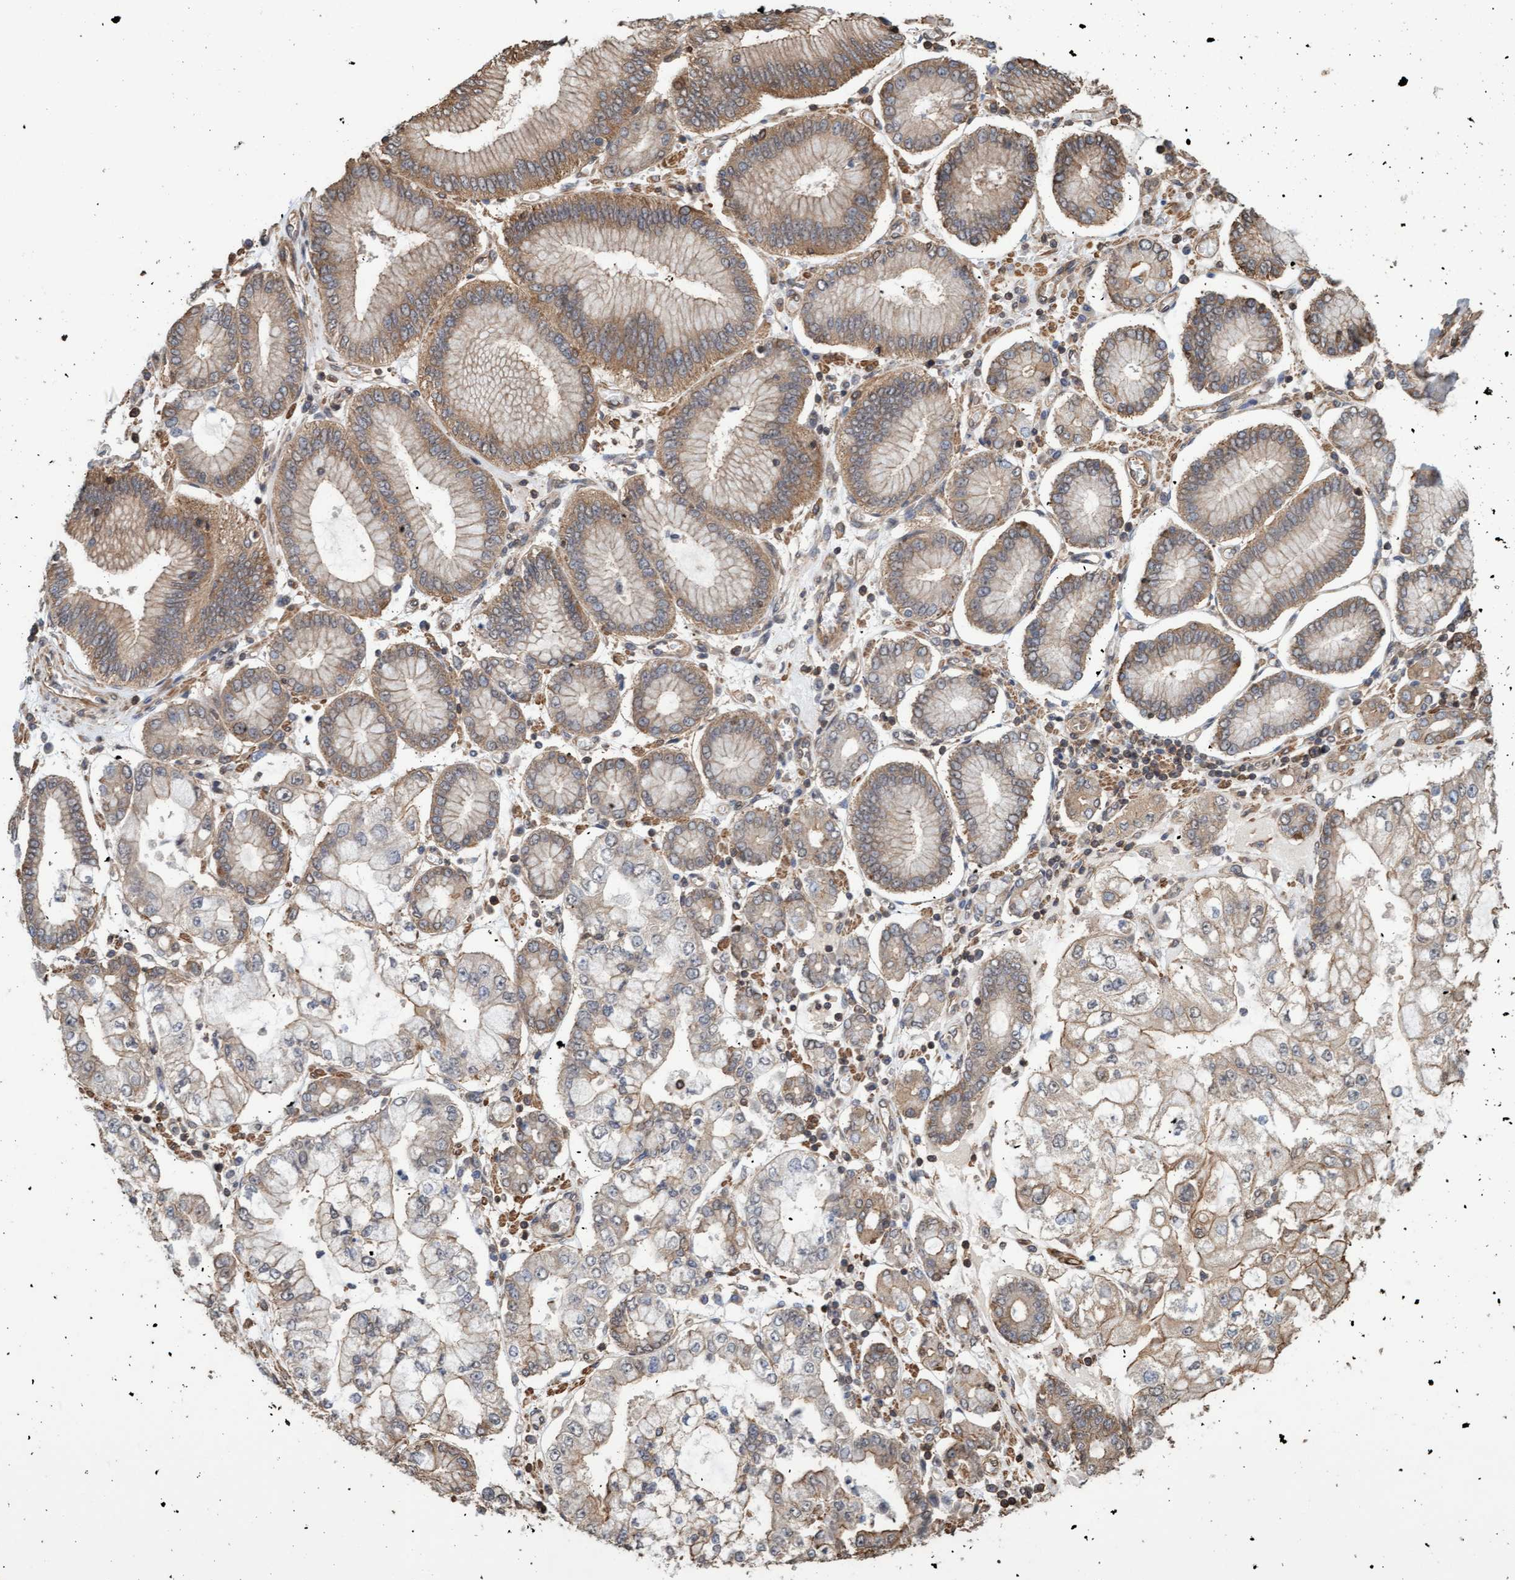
{"staining": {"intensity": "weak", "quantity": ">75%", "location": "cytoplasmic/membranous"}, "tissue": "stomach cancer", "cell_type": "Tumor cells", "image_type": "cancer", "snomed": [{"axis": "morphology", "description": "Adenocarcinoma, NOS"}, {"axis": "topography", "description": "Stomach"}], "caption": "Protein staining of stomach cancer (adenocarcinoma) tissue demonstrates weak cytoplasmic/membranous positivity in approximately >75% of tumor cells. (DAB (3,3'-diaminobenzidine) = brown stain, brightfield microscopy at high magnification).", "gene": "FXR2", "patient": {"sex": "male", "age": 76}}